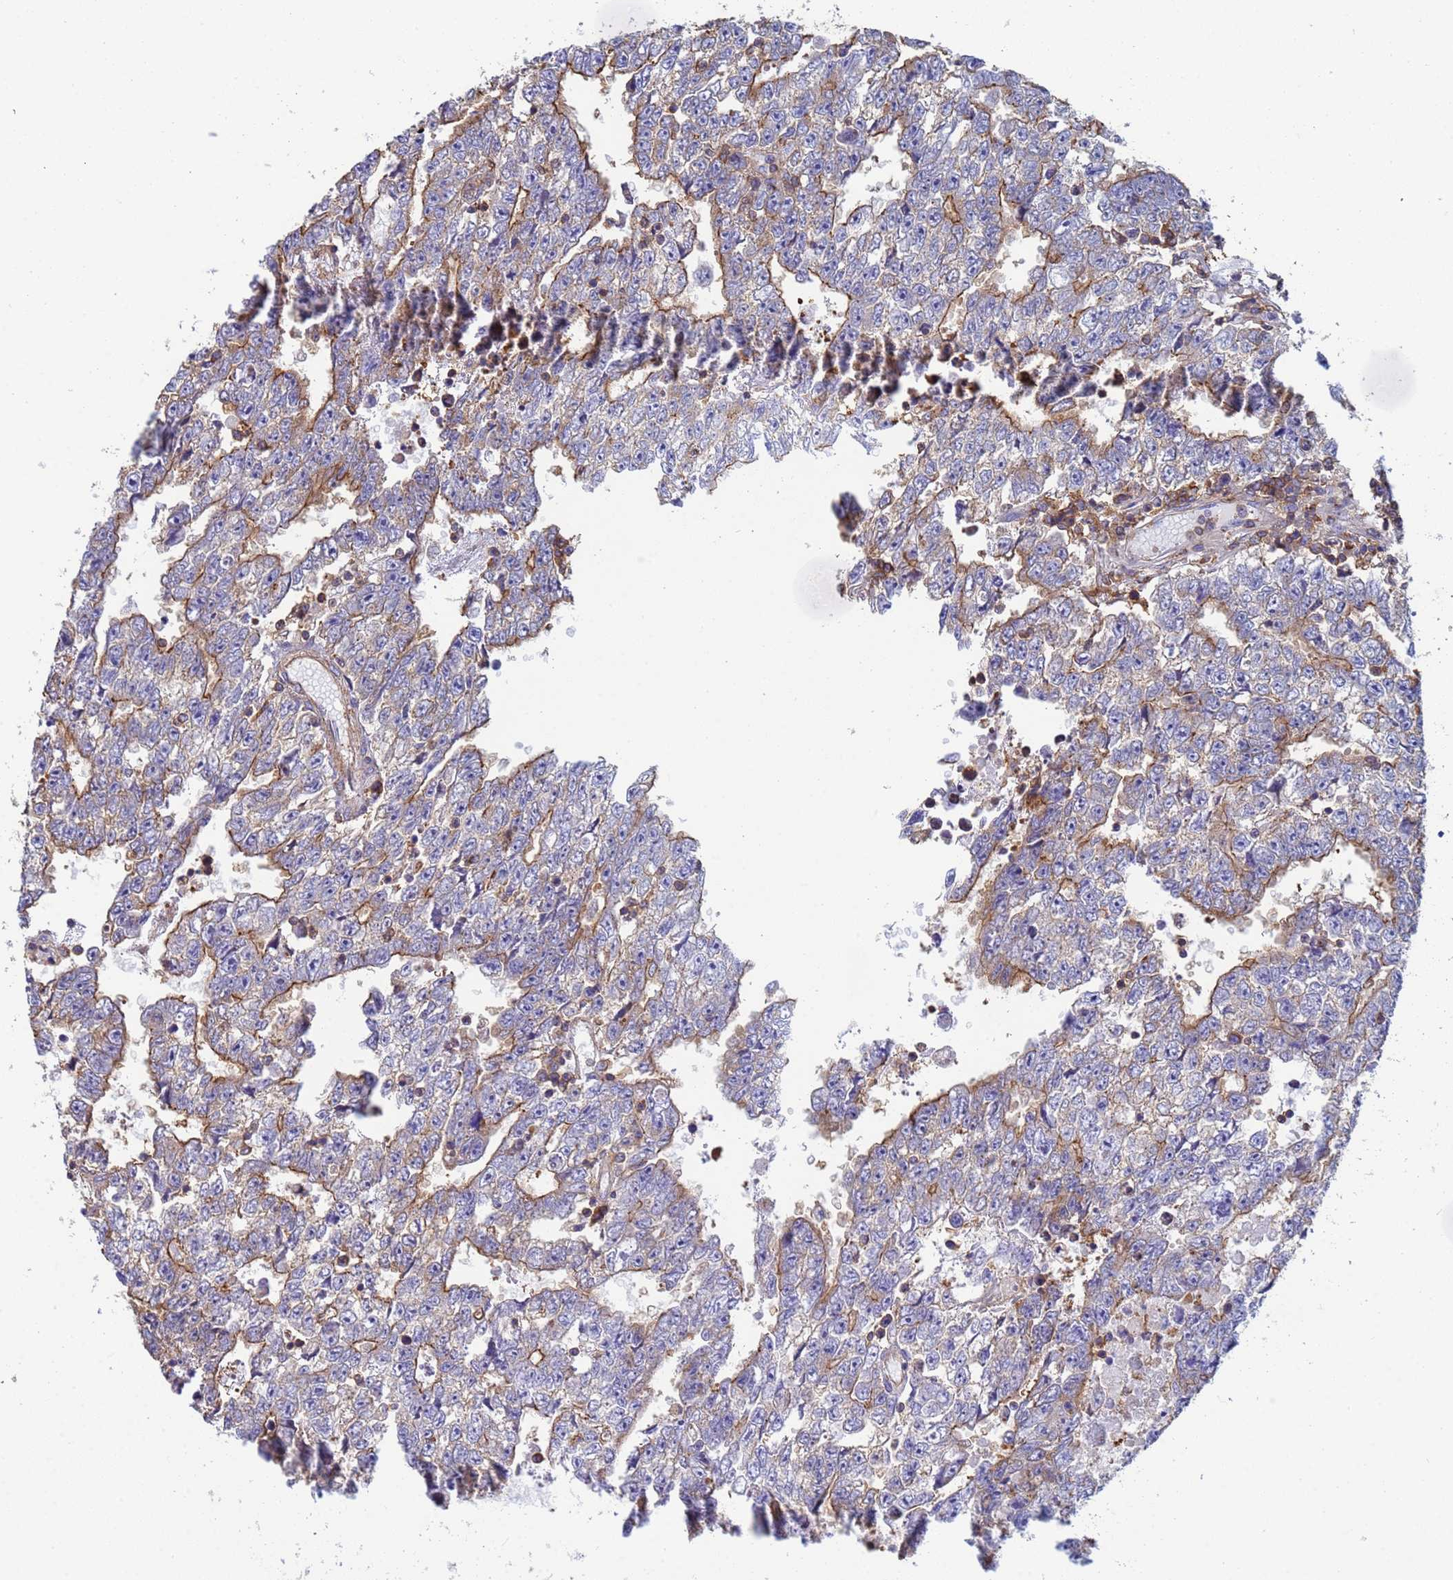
{"staining": {"intensity": "moderate", "quantity": ">75%", "location": "cytoplasmic/membranous"}, "tissue": "testis cancer", "cell_type": "Tumor cells", "image_type": "cancer", "snomed": [{"axis": "morphology", "description": "Carcinoma, Embryonal, NOS"}, {"axis": "topography", "description": "Testis"}], "caption": "Testis cancer tissue demonstrates moderate cytoplasmic/membranous staining in approximately >75% of tumor cells, visualized by immunohistochemistry. The protein is stained brown, and the nuclei are stained in blue (DAB IHC with brightfield microscopy, high magnification).", "gene": "ZNG1B", "patient": {"sex": "male", "age": 25}}